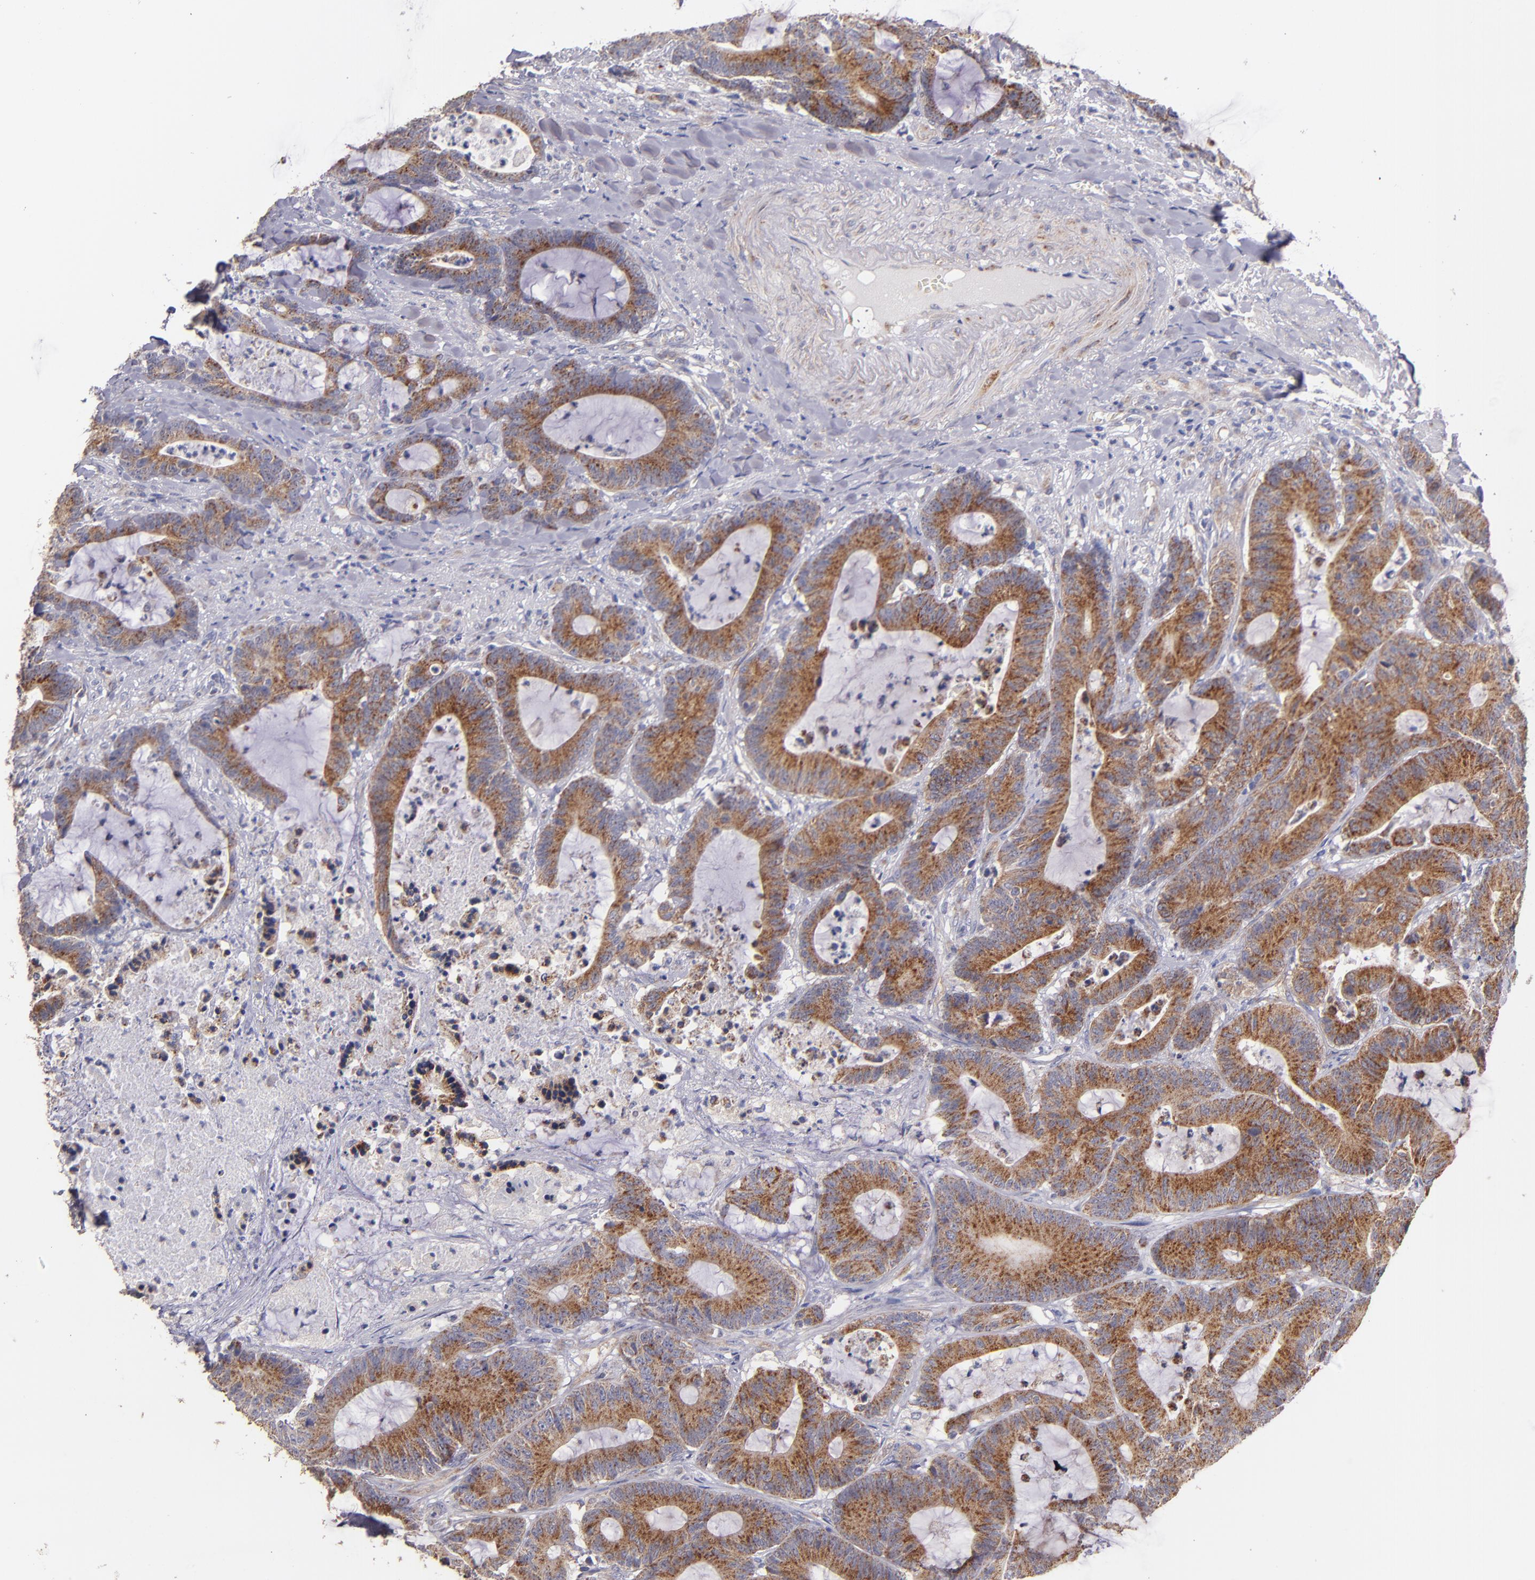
{"staining": {"intensity": "moderate", "quantity": ">75%", "location": "cytoplasmic/membranous"}, "tissue": "colorectal cancer", "cell_type": "Tumor cells", "image_type": "cancer", "snomed": [{"axis": "morphology", "description": "Adenocarcinoma, NOS"}, {"axis": "topography", "description": "Colon"}], "caption": "The micrograph demonstrates staining of colorectal cancer (adenocarcinoma), revealing moderate cytoplasmic/membranous protein expression (brown color) within tumor cells.", "gene": "CLTA", "patient": {"sex": "female", "age": 84}}